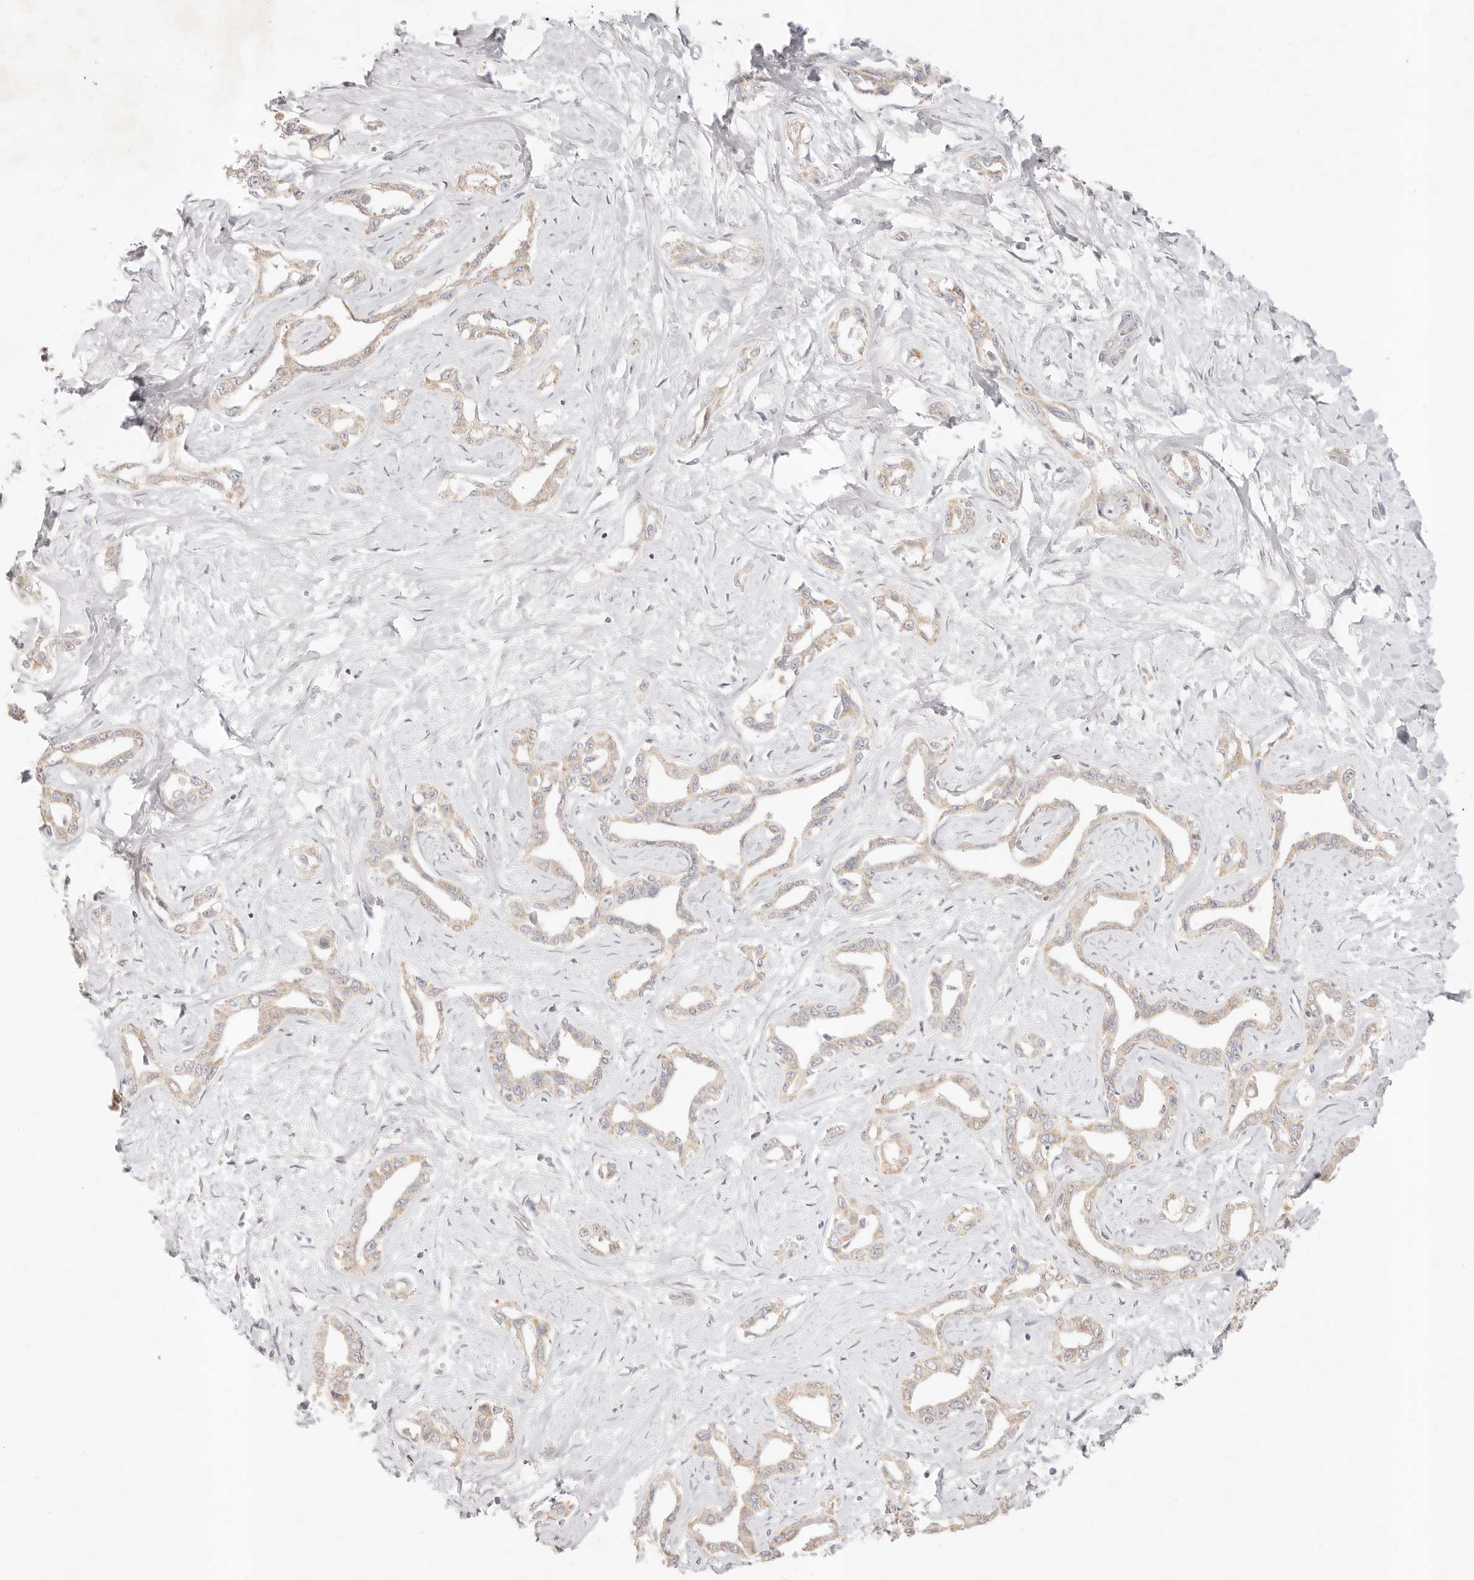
{"staining": {"intensity": "weak", "quantity": ">75%", "location": "cytoplasmic/membranous"}, "tissue": "liver cancer", "cell_type": "Tumor cells", "image_type": "cancer", "snomed": [{"axis": "morphology", "description": "Cholangiocarcinoma"}, {"axis": "topography", "description": "Liver"}], "caption": "Weak cytoplasmic/membranous staining for a protein is identified in approximately >75% of tumor cells of liver cancer (cholangiocarcinoma) using immunohistochemistry (IHC).", "gene": "GPR156", "patient": {"sex": "male", "age": 59}}